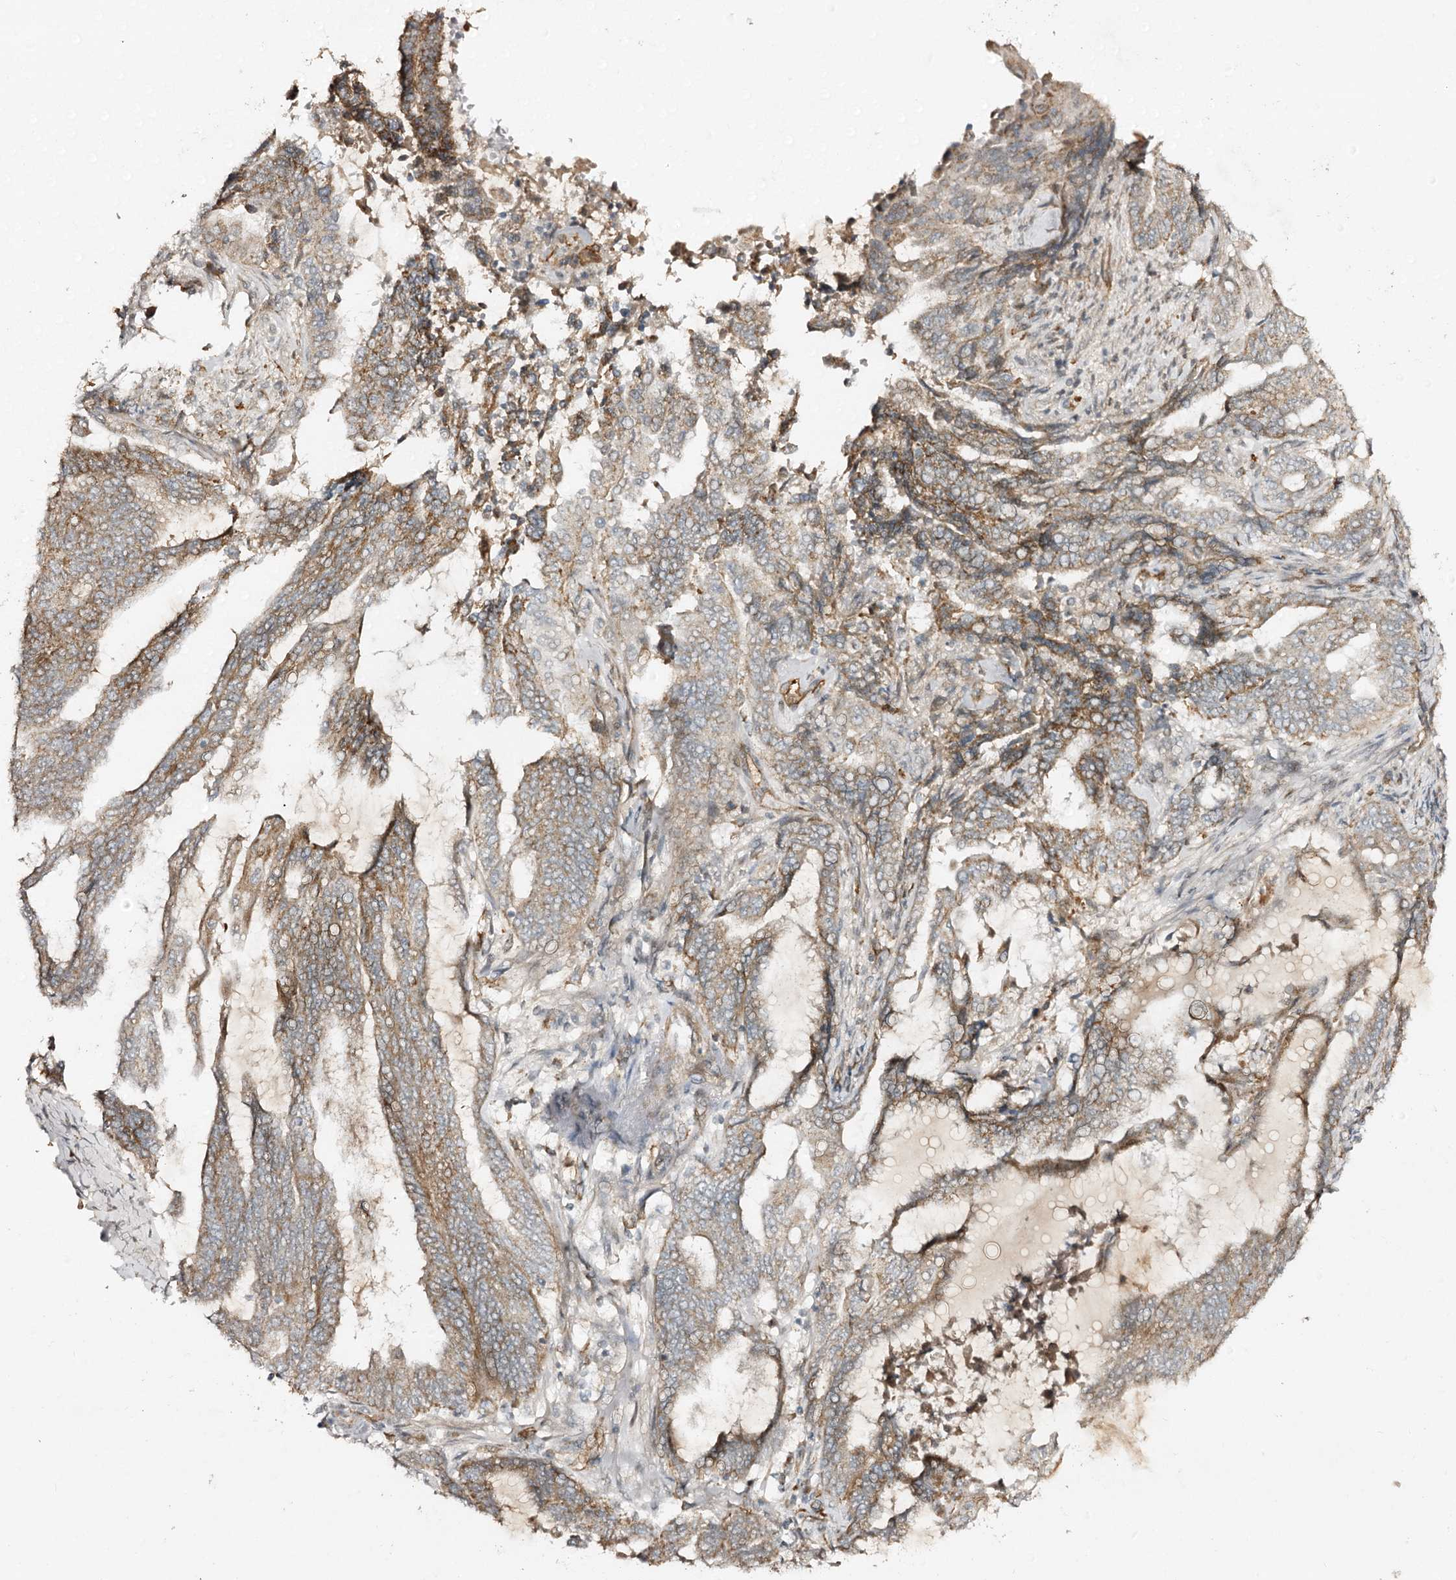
{"staining": {"intensity": "moderate", "quantity": "25%-75%", "location": "cytoplasmic/membranous"}, "tissue": "endometrial cancer", "cell_type": "Tumor cells", "image_type": "cancer", "snomed": [{"axis": "morphology", "description": "Adenocarcinoma, NOS"}, {"axis": "topography", "description": "Uterus"}, {"axis": "topography", "description": "Endometrium"}], "caption": "Immunohistochemistry of endometrial adenocarcinoma shows medium levels of moderate cytoplasmic/membranous expression in about 25%-75% of tumor cells.", "gene": "CBR4", "patient": {"sex": "female", "age": 70}}